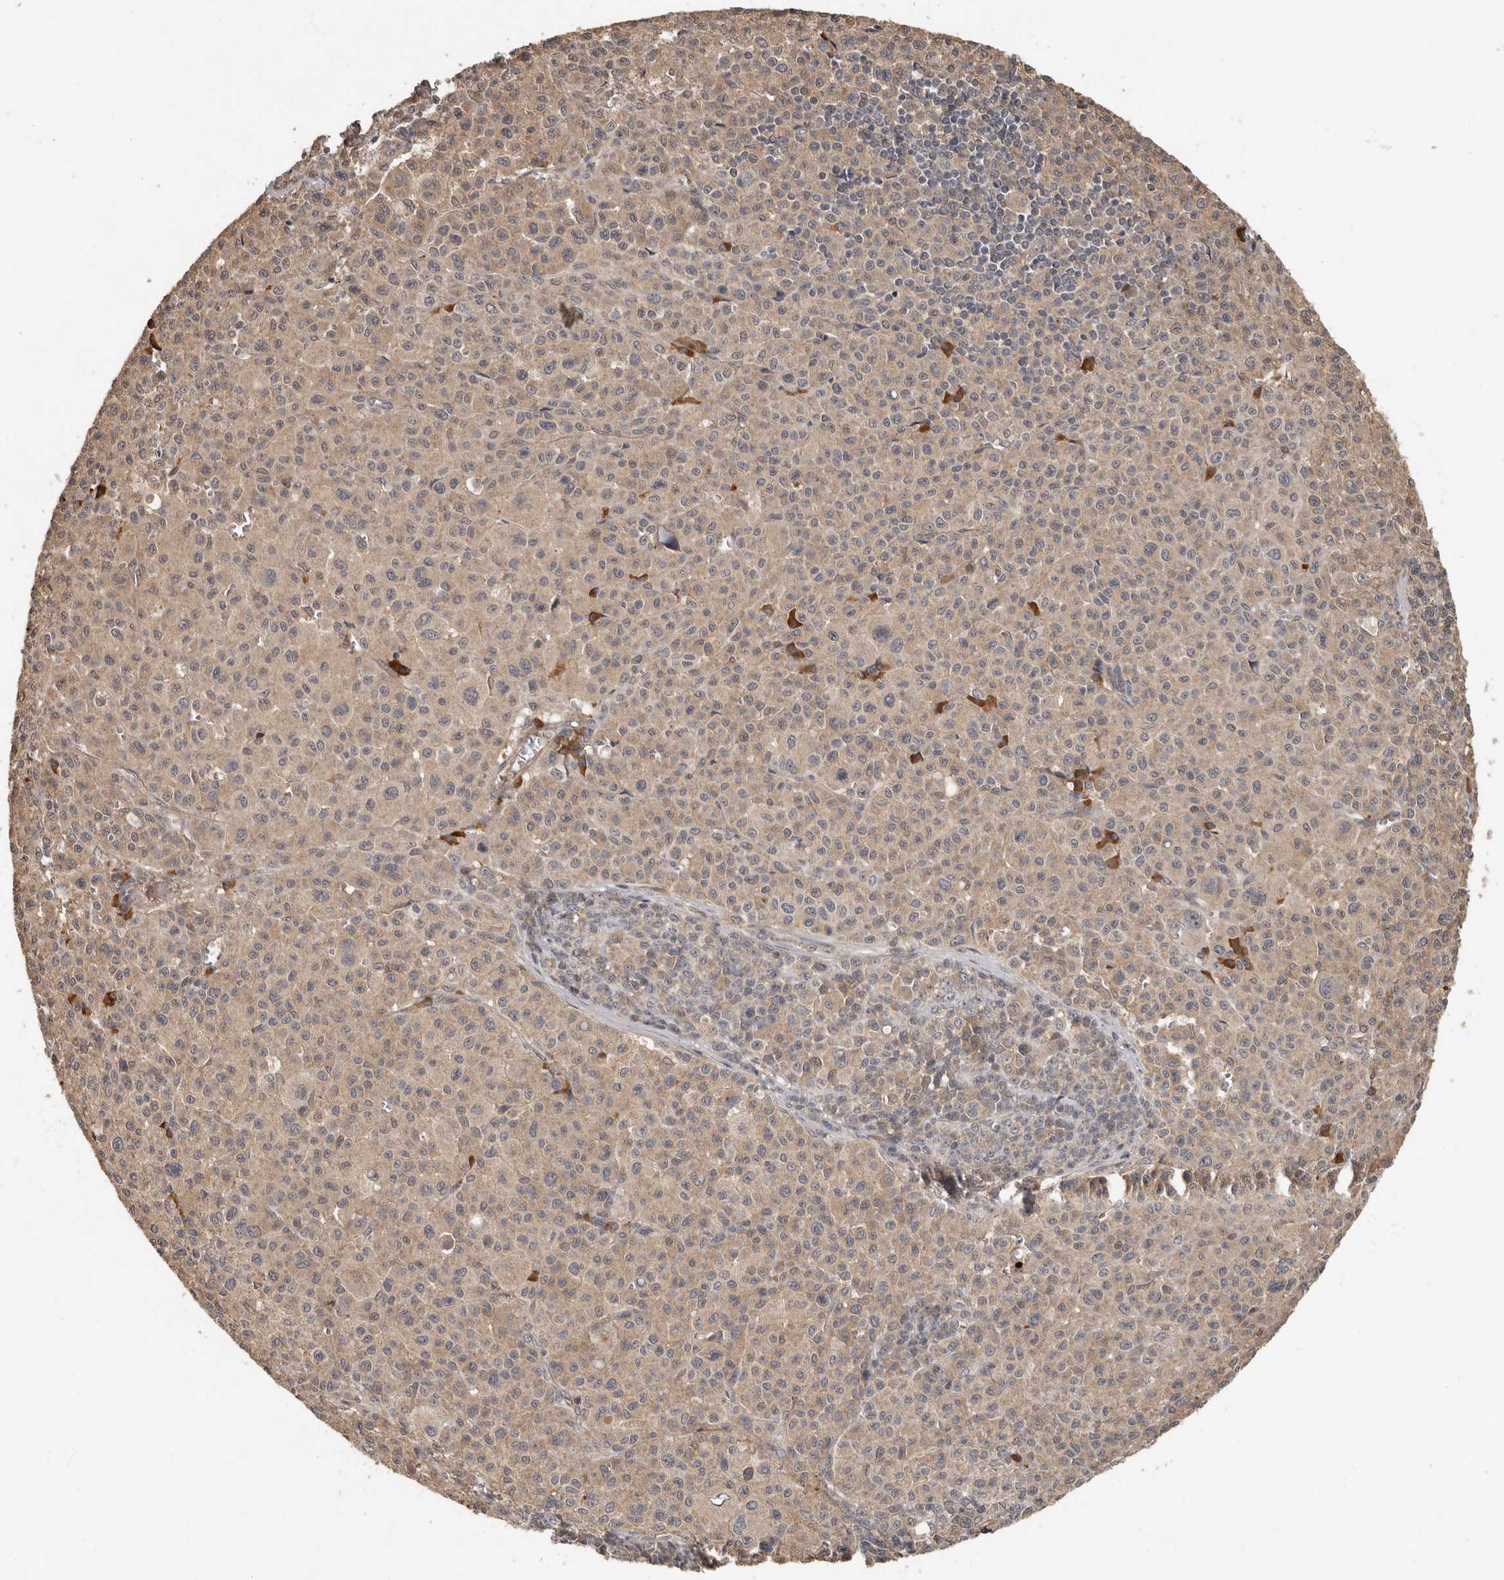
{"staining": {"intensity": "weak", "quantity": ">75%", "location": "cytoplasmic/membranous"}, "tissue": "melanoma", "cell_type": "Tumor cells", "image_type": "cancer", "snomed": [{"axis": "morphology", "description": "Malignant melanoma, Metastatic site"}, {"axis": "topography", "description": "Skin"}], "caption": "The histopathology image displays immunohistochemical staining of malignant melanoma (metastatic site). There is weak cytoplasmic/membranous staining is appreciated in about >75% of tumor cells.", "gene": "KIF26B", "patient": {"sex": "female", "age": 74}}